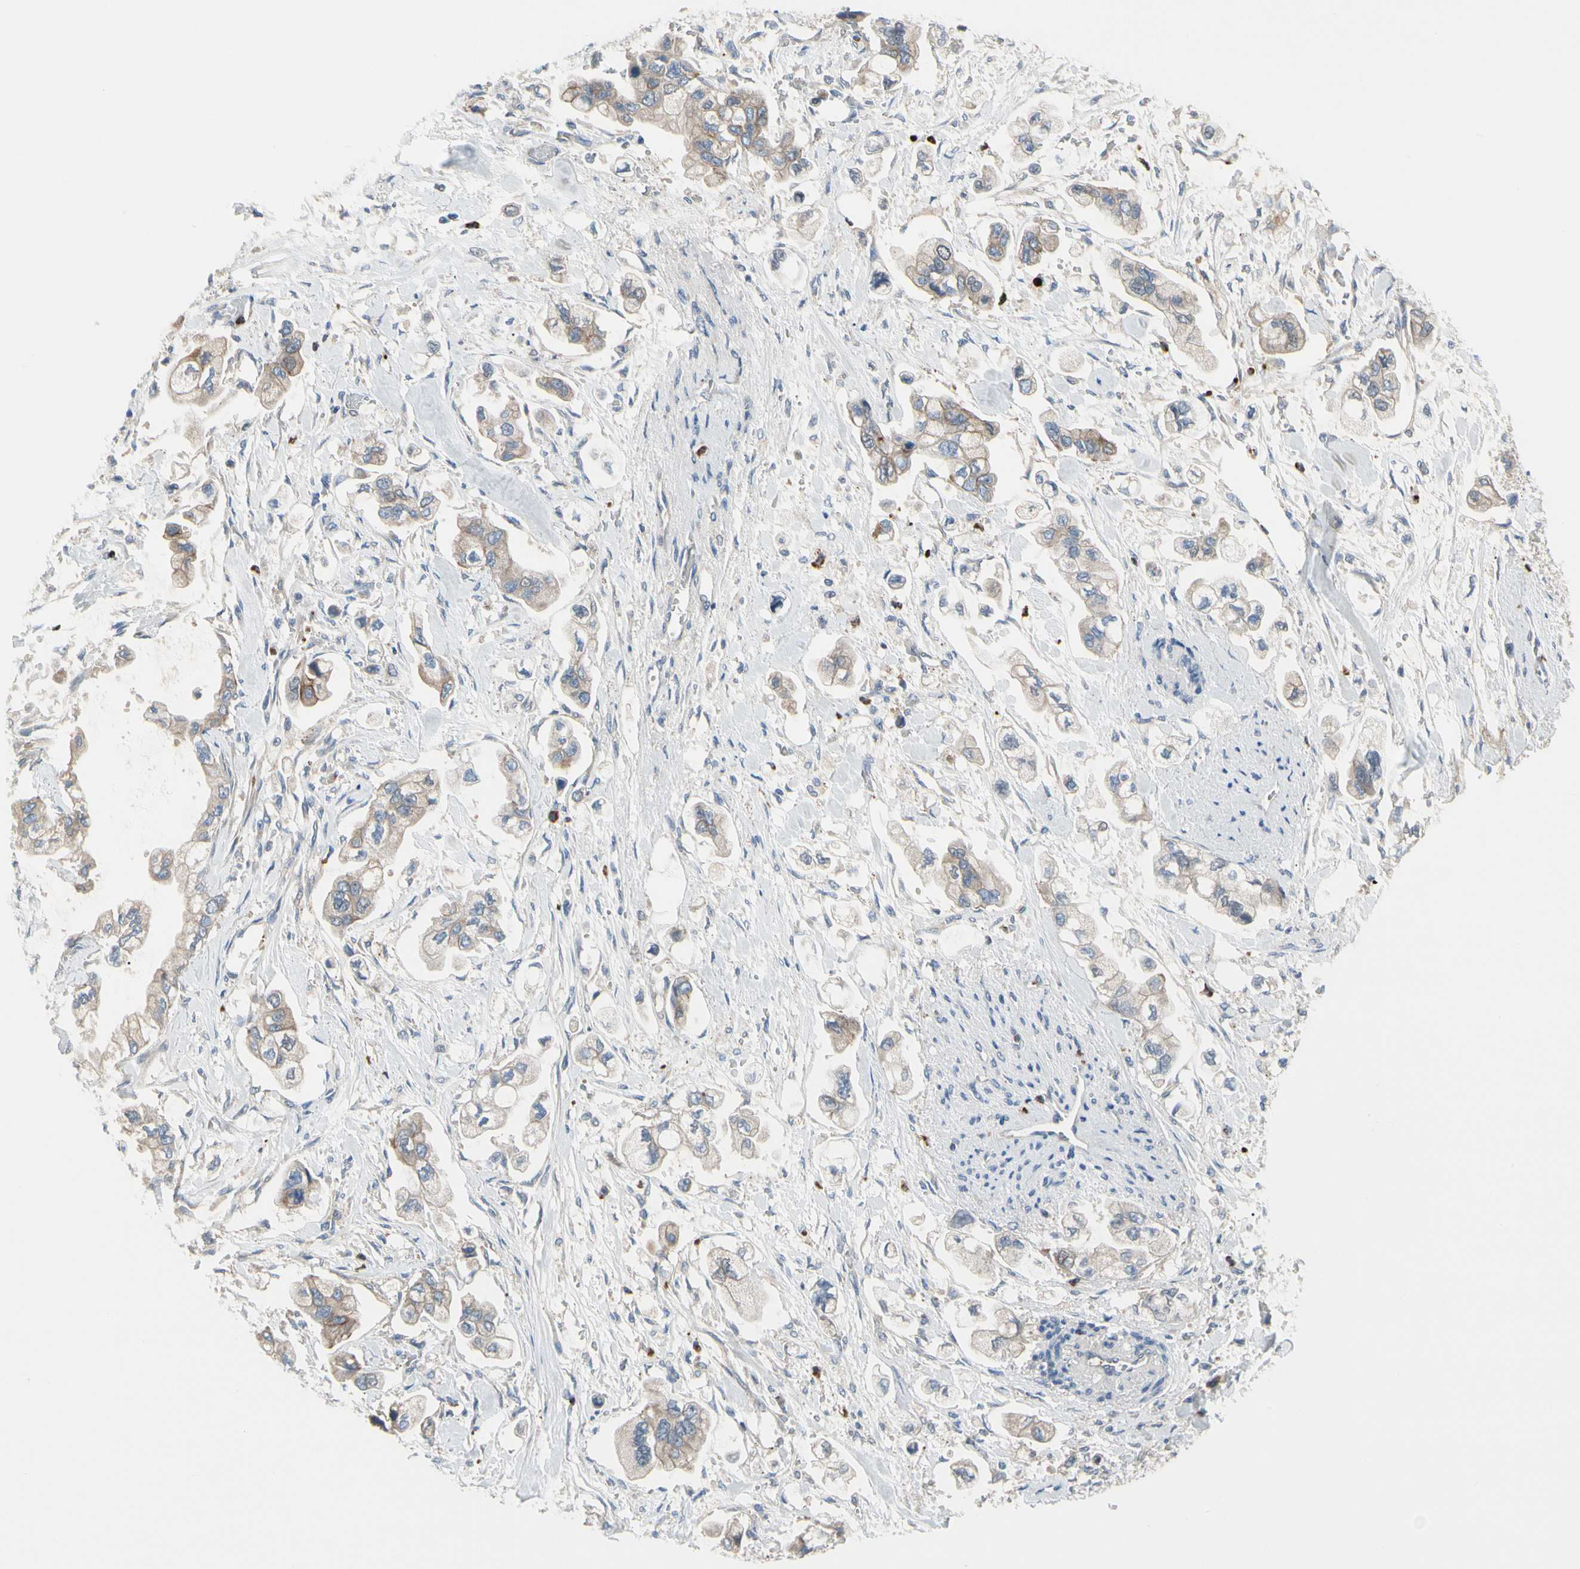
{"staining": {"intensity": "weak", "quantity": "25%-75%", "location": "cytoplasmic/membranous"}, "tissue": "stomach cancer", "cell_type": "Tumor cells", "image_type": "cancer", "snomed": [{"axis": "morphology", "description": "Adenocarcinoma, NOS"}, {"axis": "topography", "description": "Stomach"}], "caption": "Immunohistochemistry (IHC) photomicrograph of neoplastic tissue: human stomach cancer (adenocarcinoma) stained using IHC displays low levels of weak protein expression localized specifically in the cytoplasmic/membranous of tumor cells, appearing as a cytoplasmic/membranous brown color.", "gene": "HJURP", "patient": {"sex": "male", "age": 62}}